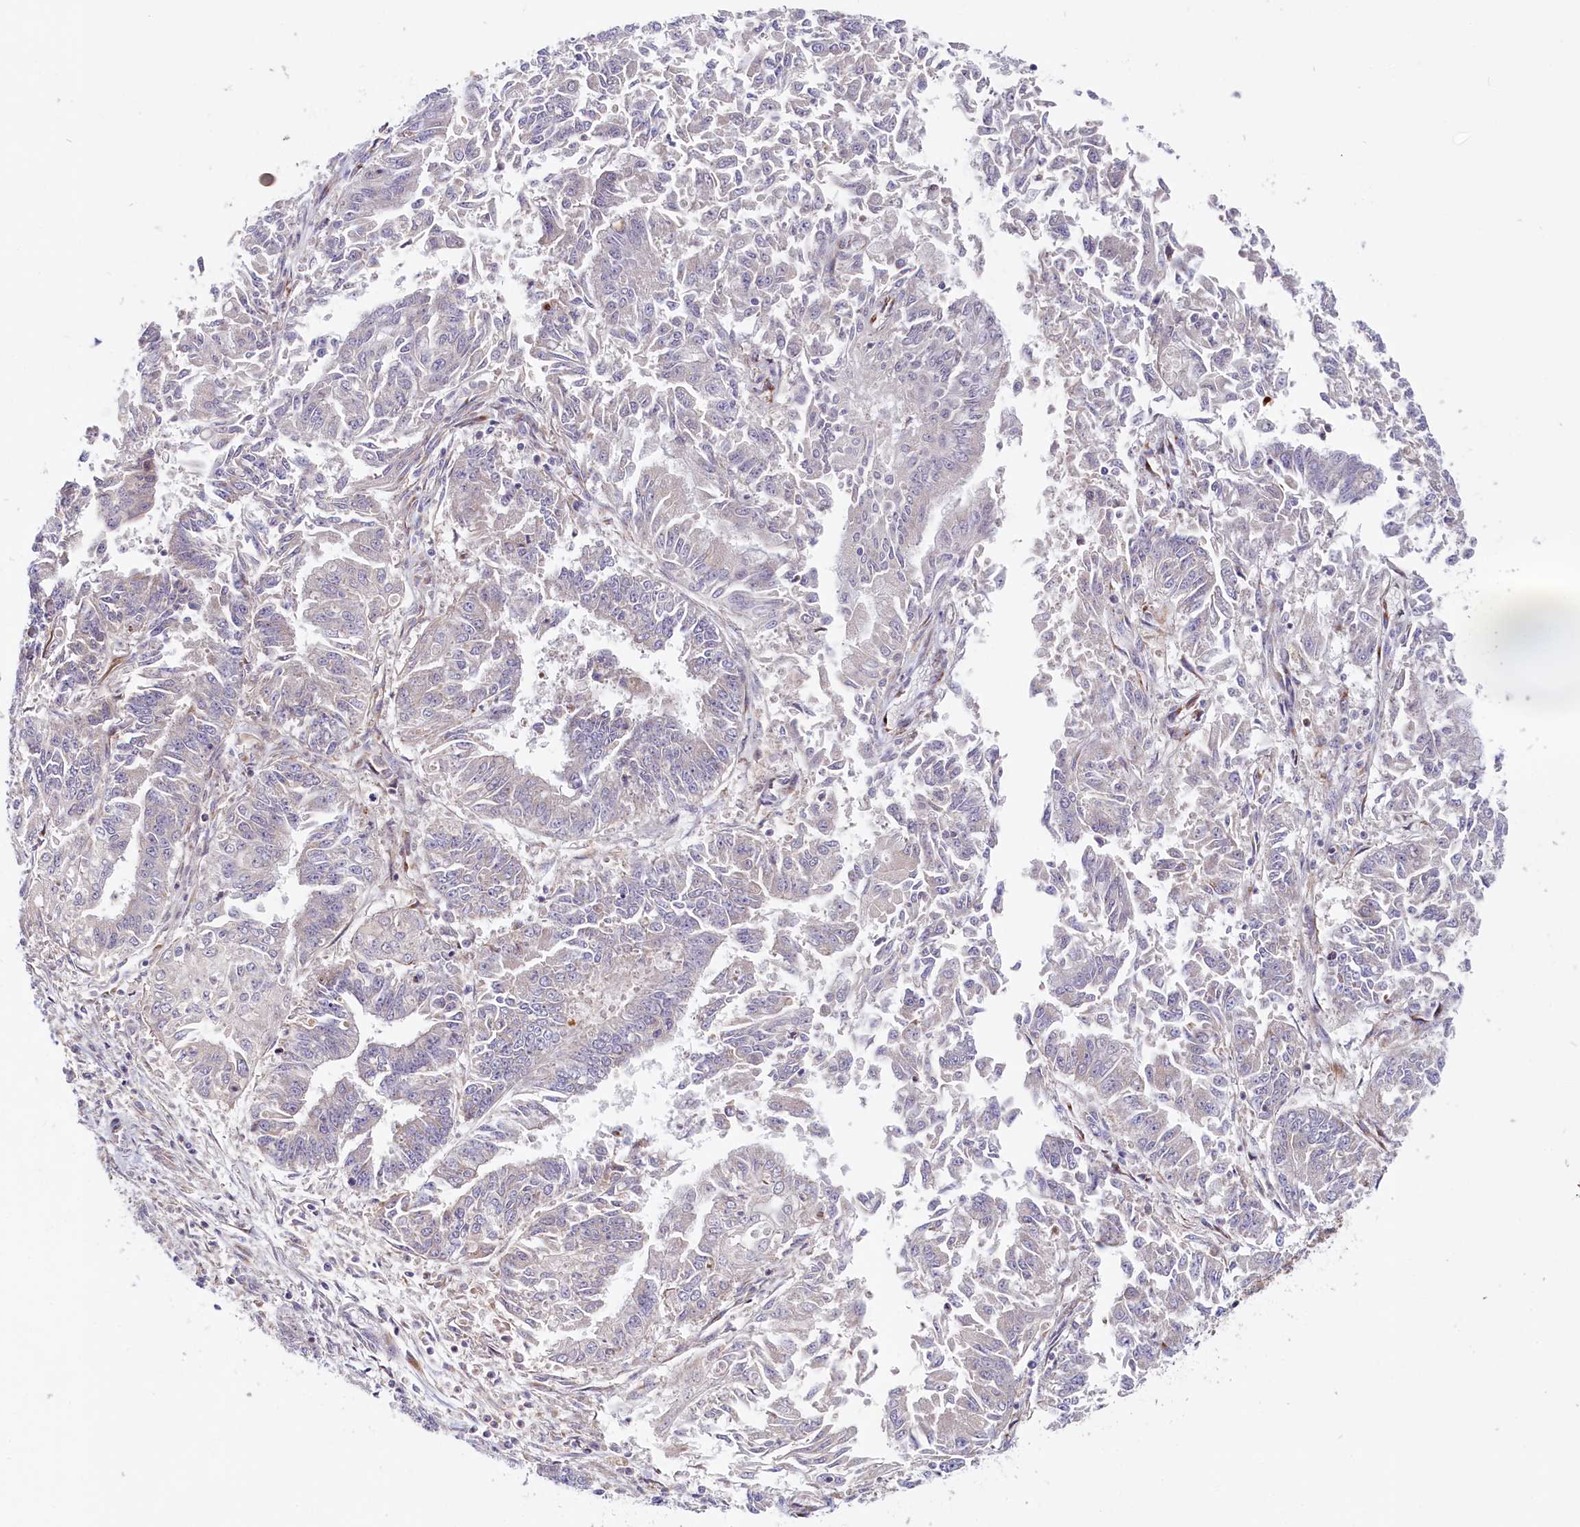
{"staining": {"intensity": "negative", "quantity": "none", "location": "none"}, "tissue": "endometrial cancer", "cell_type": "Tumor cells", "image_type": "cancer", "snomed": [{"axis": "morphology", "description": "Adenocarcinoma, NOS"}, {"axis": "topography", "description": "Endometrium"}], "caption": "Human endometrial adenocarcinoma stained for a protein using IHC displays no positivity in tumor cells.", "gene": "CHST12", "patient": {"sex": "female", "age": 73}}